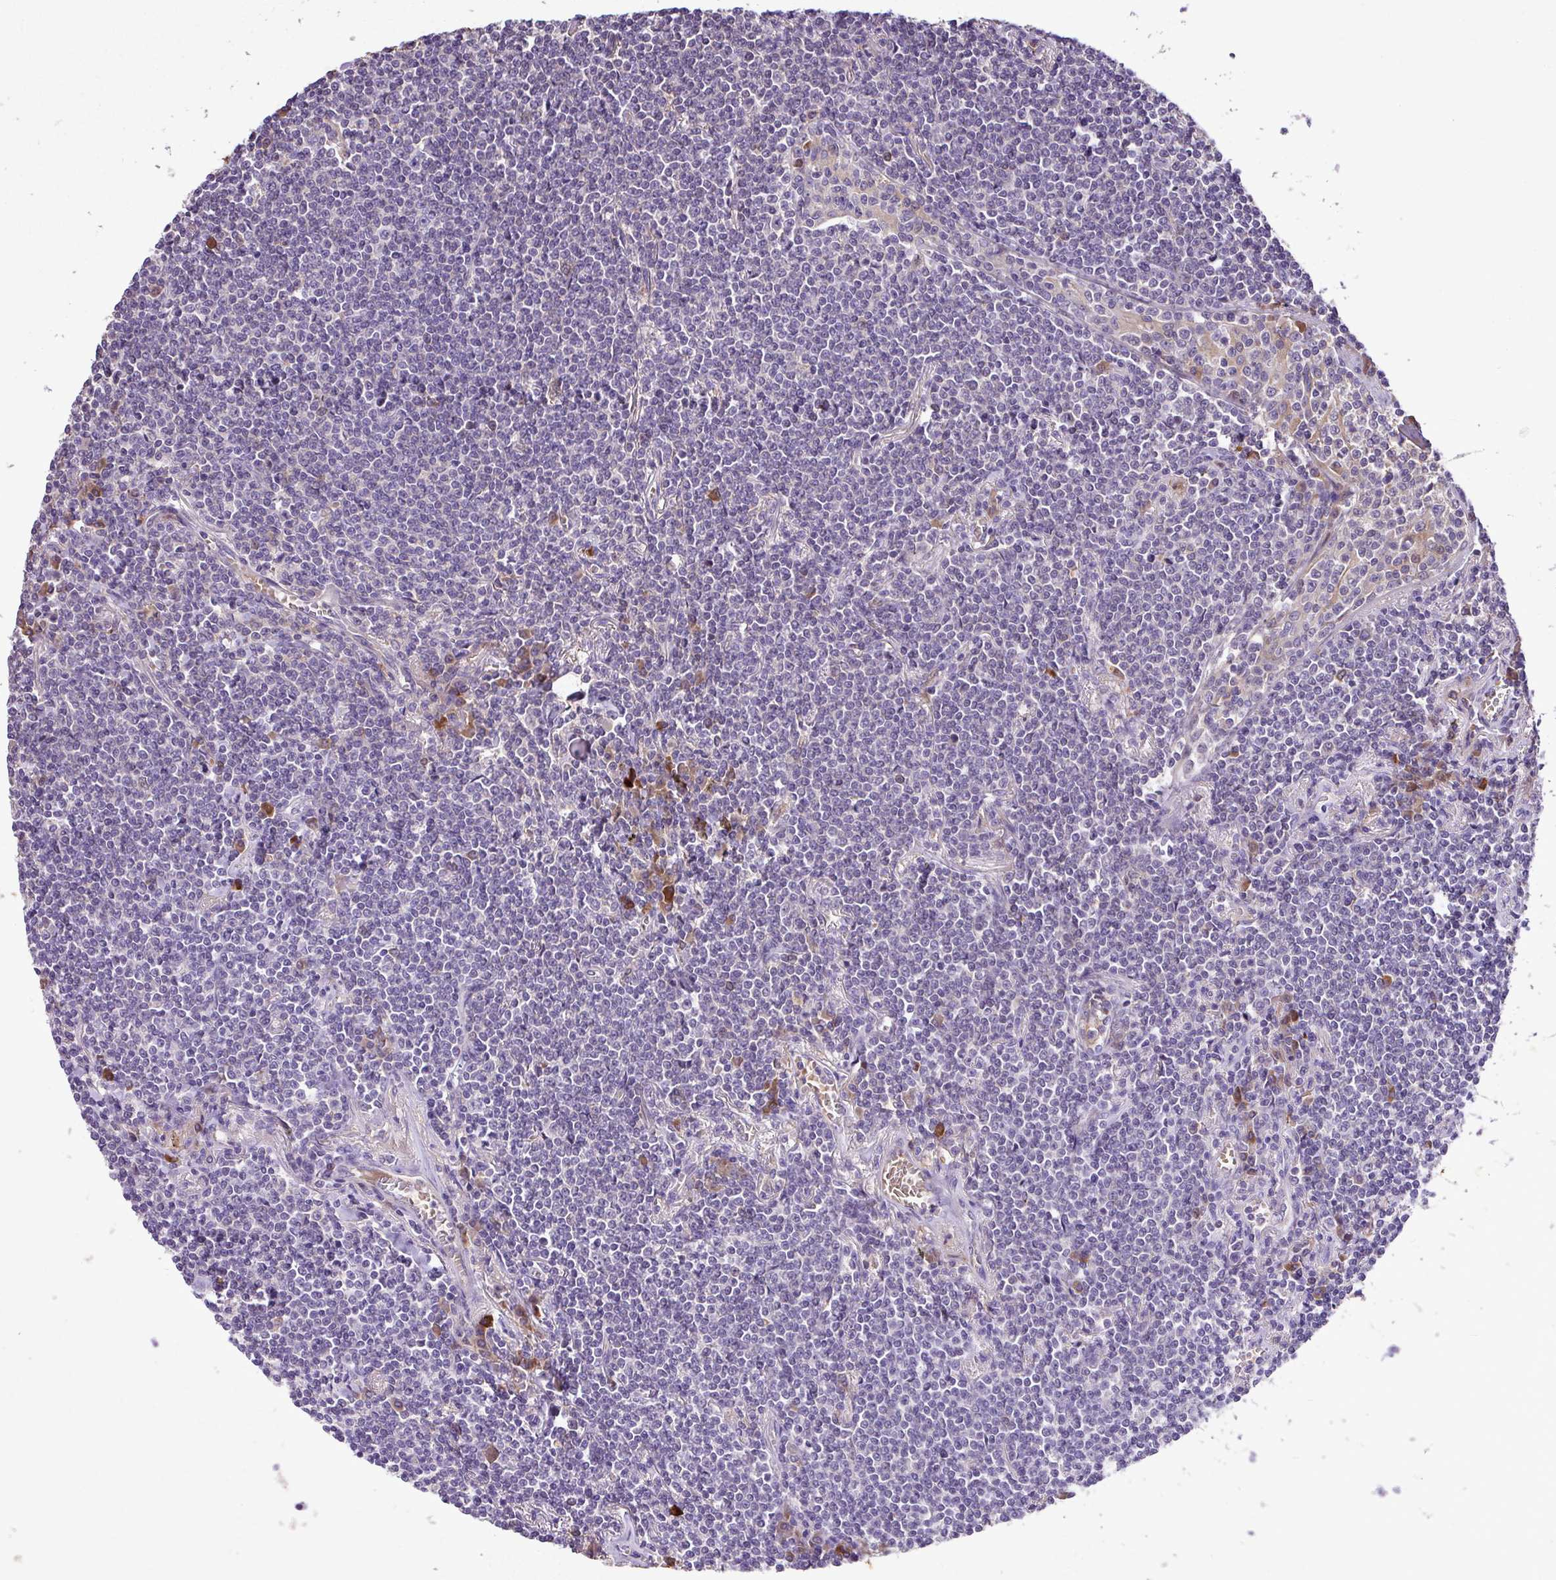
{"staining": {"intensity": "negative", "quantity": "none", "location": "none"}, "tissue": "lymphoma", "cell_type": "Tumor cells", "image_type": "cancer", "snomed": [{"axis": "morphology", "description": "Malignant lymphoma, non-Hodgkin's type, Low grade"}, {"axis": "topography", "description": "Lung"}], "caption": "Protein analysis of low-grade malignant lymphoma, non-Hodgkin's type reveals no significant expression in tumor cells.", "gene": "ZNF266", "patient": {"sex": "female", "age": 71}}